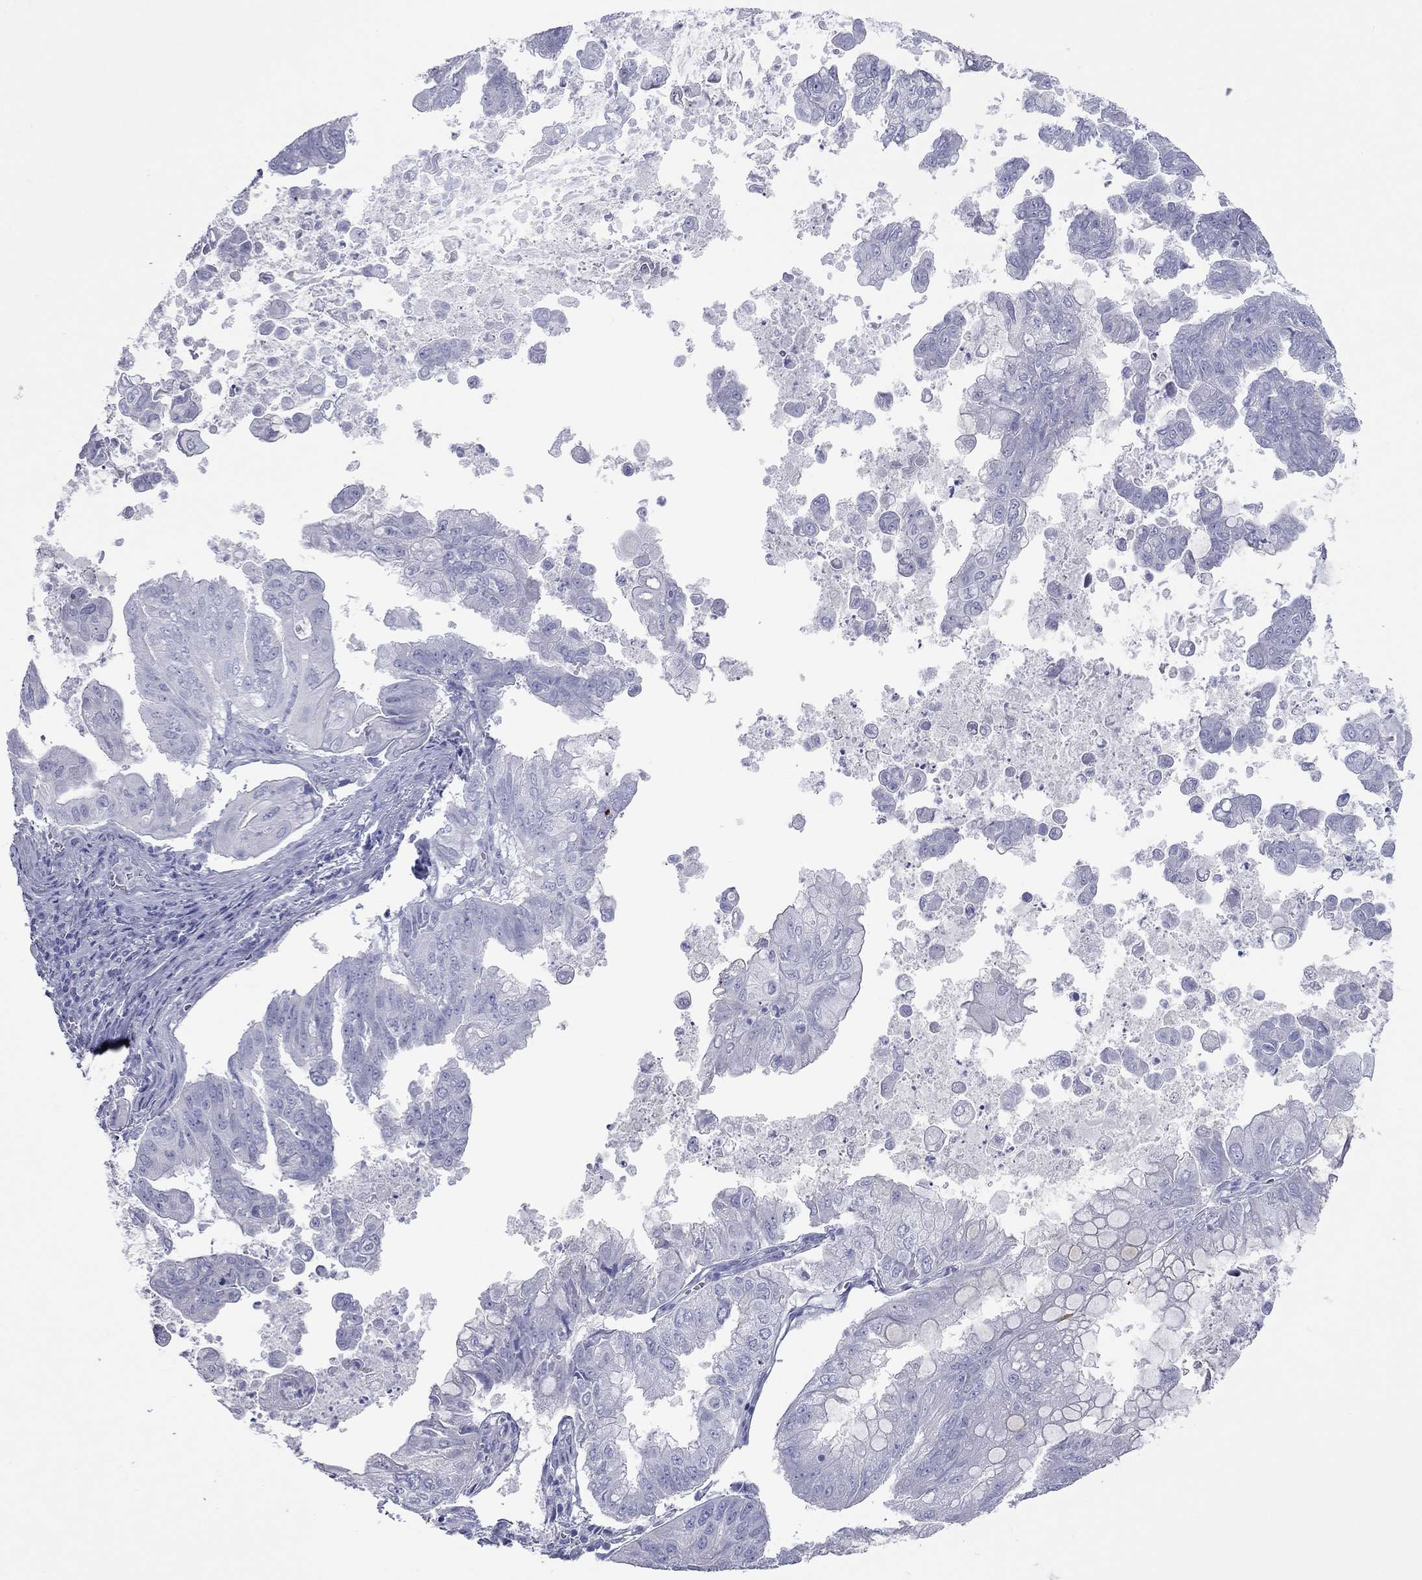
{"staining": {"intensity": "negative", "quantity": "none", "location": "none"}, "tissue": "stomach cancer", "cell_type": "Tumor cells", "image_type": "cancer", "snomed": [{"axis": "morphology", "description": "Adenocarcinoma, NOS"}, {"axis": "topography", "description": "Stomach, upper"}], "caption": "Immunohistochemical staining of human stomach adenocarcinoma displays no significant positivity in tumor cells.", "gene": "VSIG10", "patient": {"sex": "male", "age": 80}}